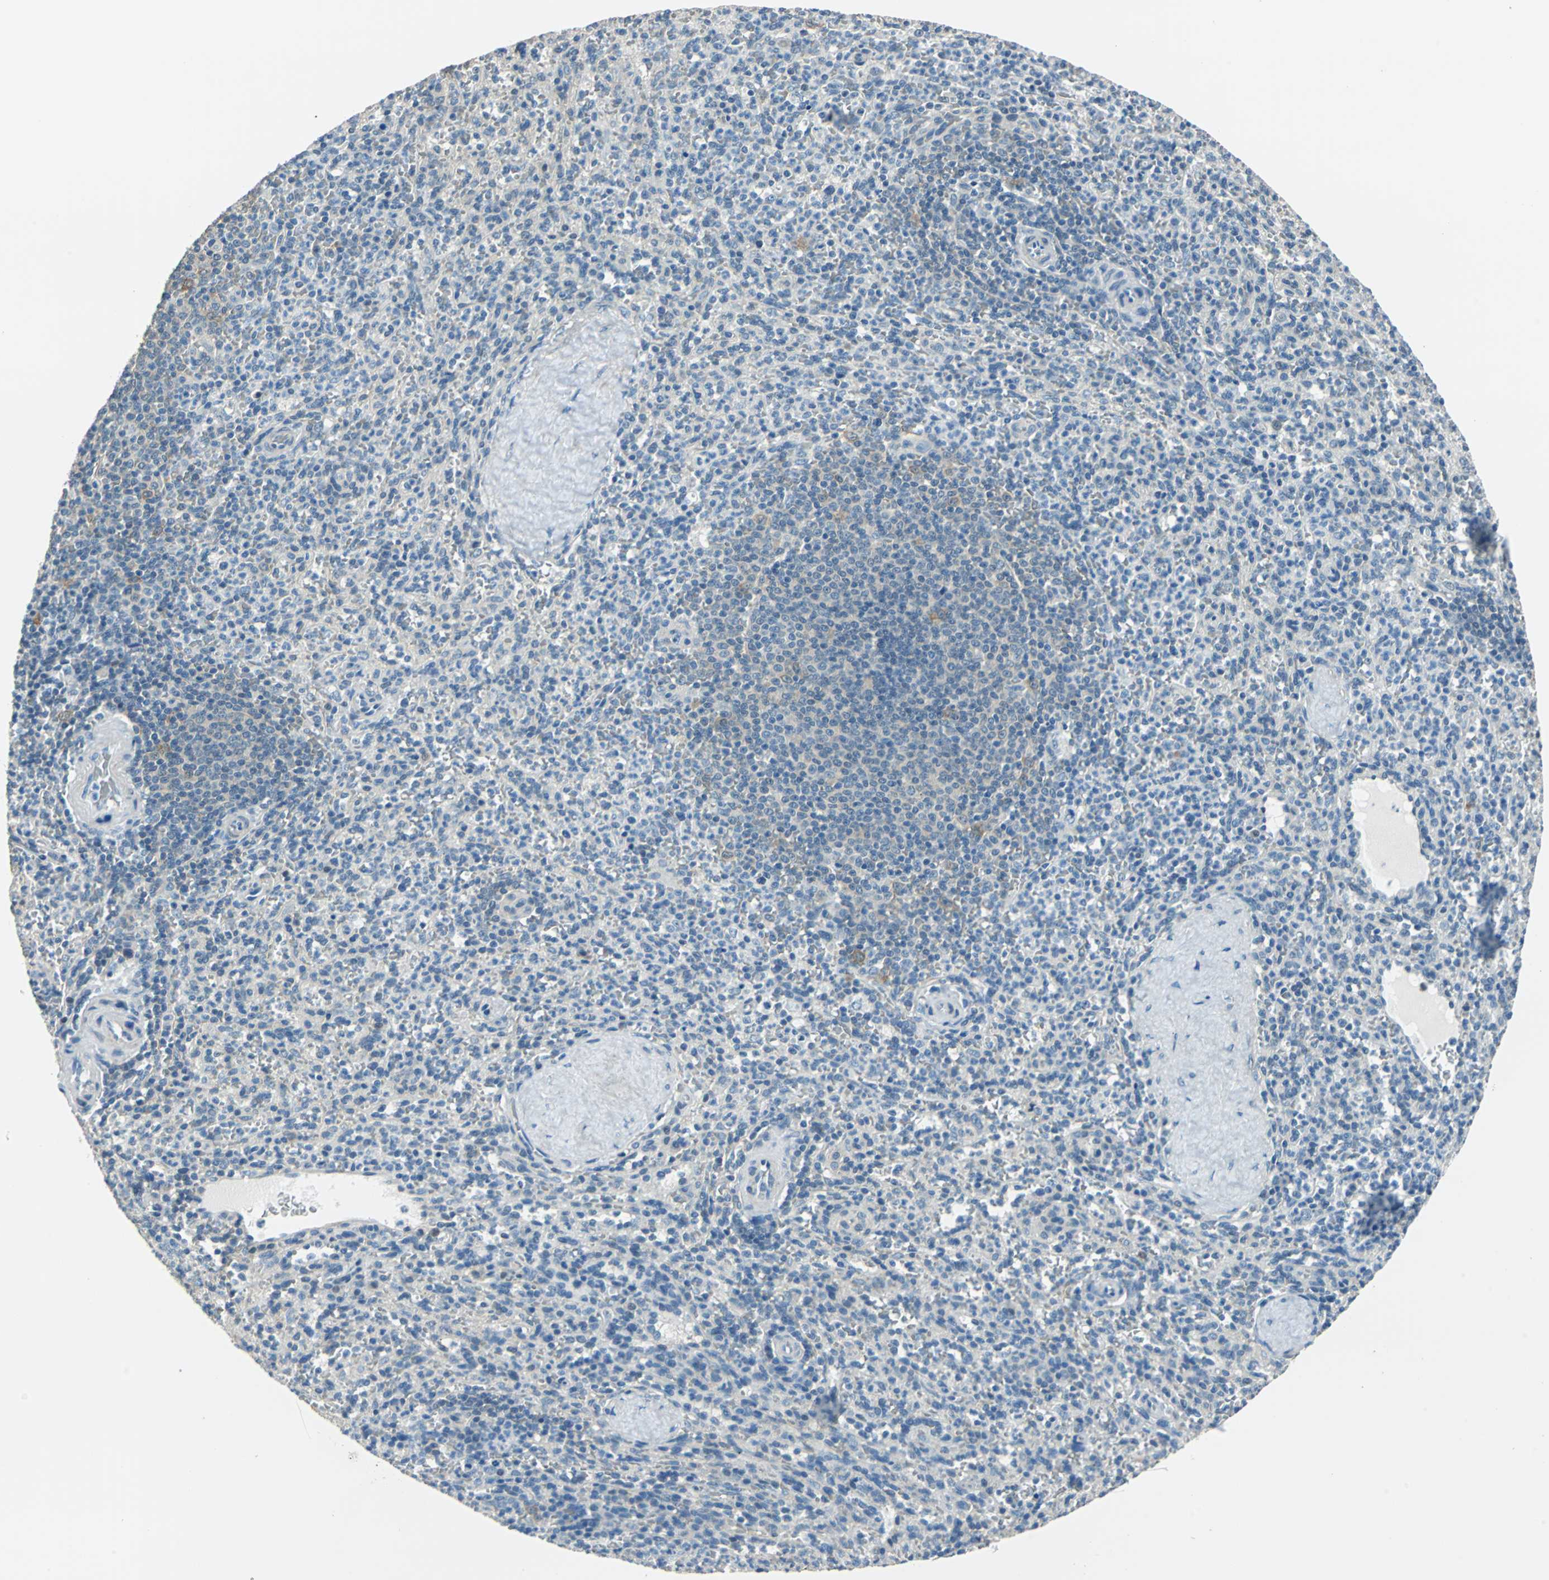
{"staining": {"intensity": "negative", "quantity": "none", "location": "none"}, "tissue": "spleen", "cell_type": "Cells in red pulp", "image_type": "normal", "snomed": [{"axis": "morphology", "description": "Normal tissue, NOS"}, {"axis": "topography", "description": "Spleen"}], "caption": "Cells in red pulp show no significant protein positivity in benign spleen. (Stains: DAB (3,3'-diaminobenzidine) immunohistochemistry with hematoxylin counter stain, Microscopy: brightfield microscopy at high magnification).", "gene": "FKBP4", "patient": {"sex": "male", "age": 36}}